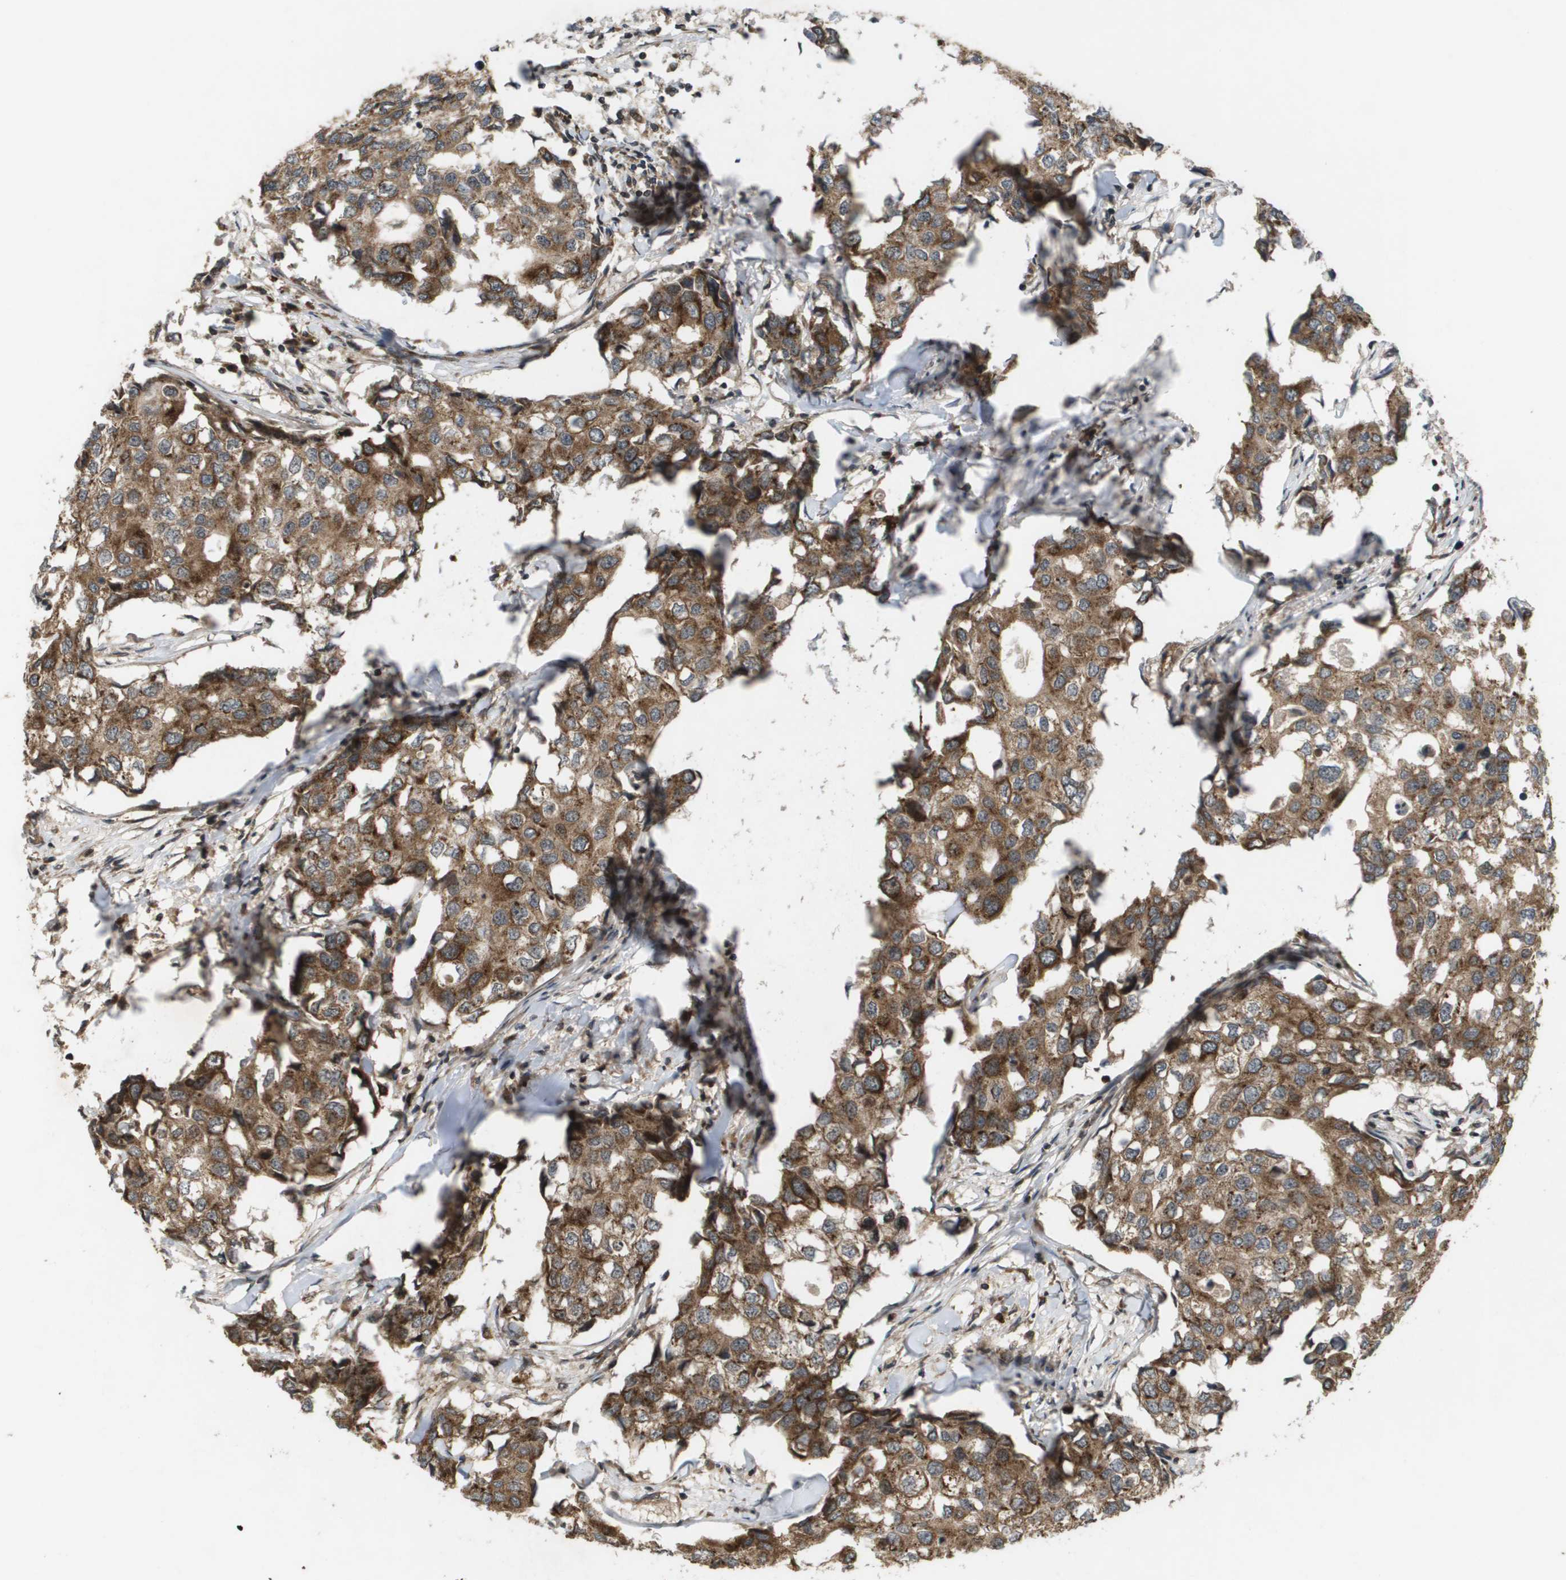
{"staining": {"intensity": "moderate", "quantity": ">75%", "location": "cytoplasmic/membranous"}, "tissue": "breast cancer", "cell_type": "Tumor cells", "image_type": "cancer", "snomed": [{"axis": "morphology", "description": "Duct carcinoma"}, {"axis": "topography", "description": "Breast"}], "caption": "An immunohistochemistry (IHC) histopathology image of tumor tissue is shown. Protein staining in brown shows moderate cytoplasmic/membranous positivity in breast cancer within tumor cells.", "gene": "KIF11", "patient": {"sex": "female", "age": 27}}